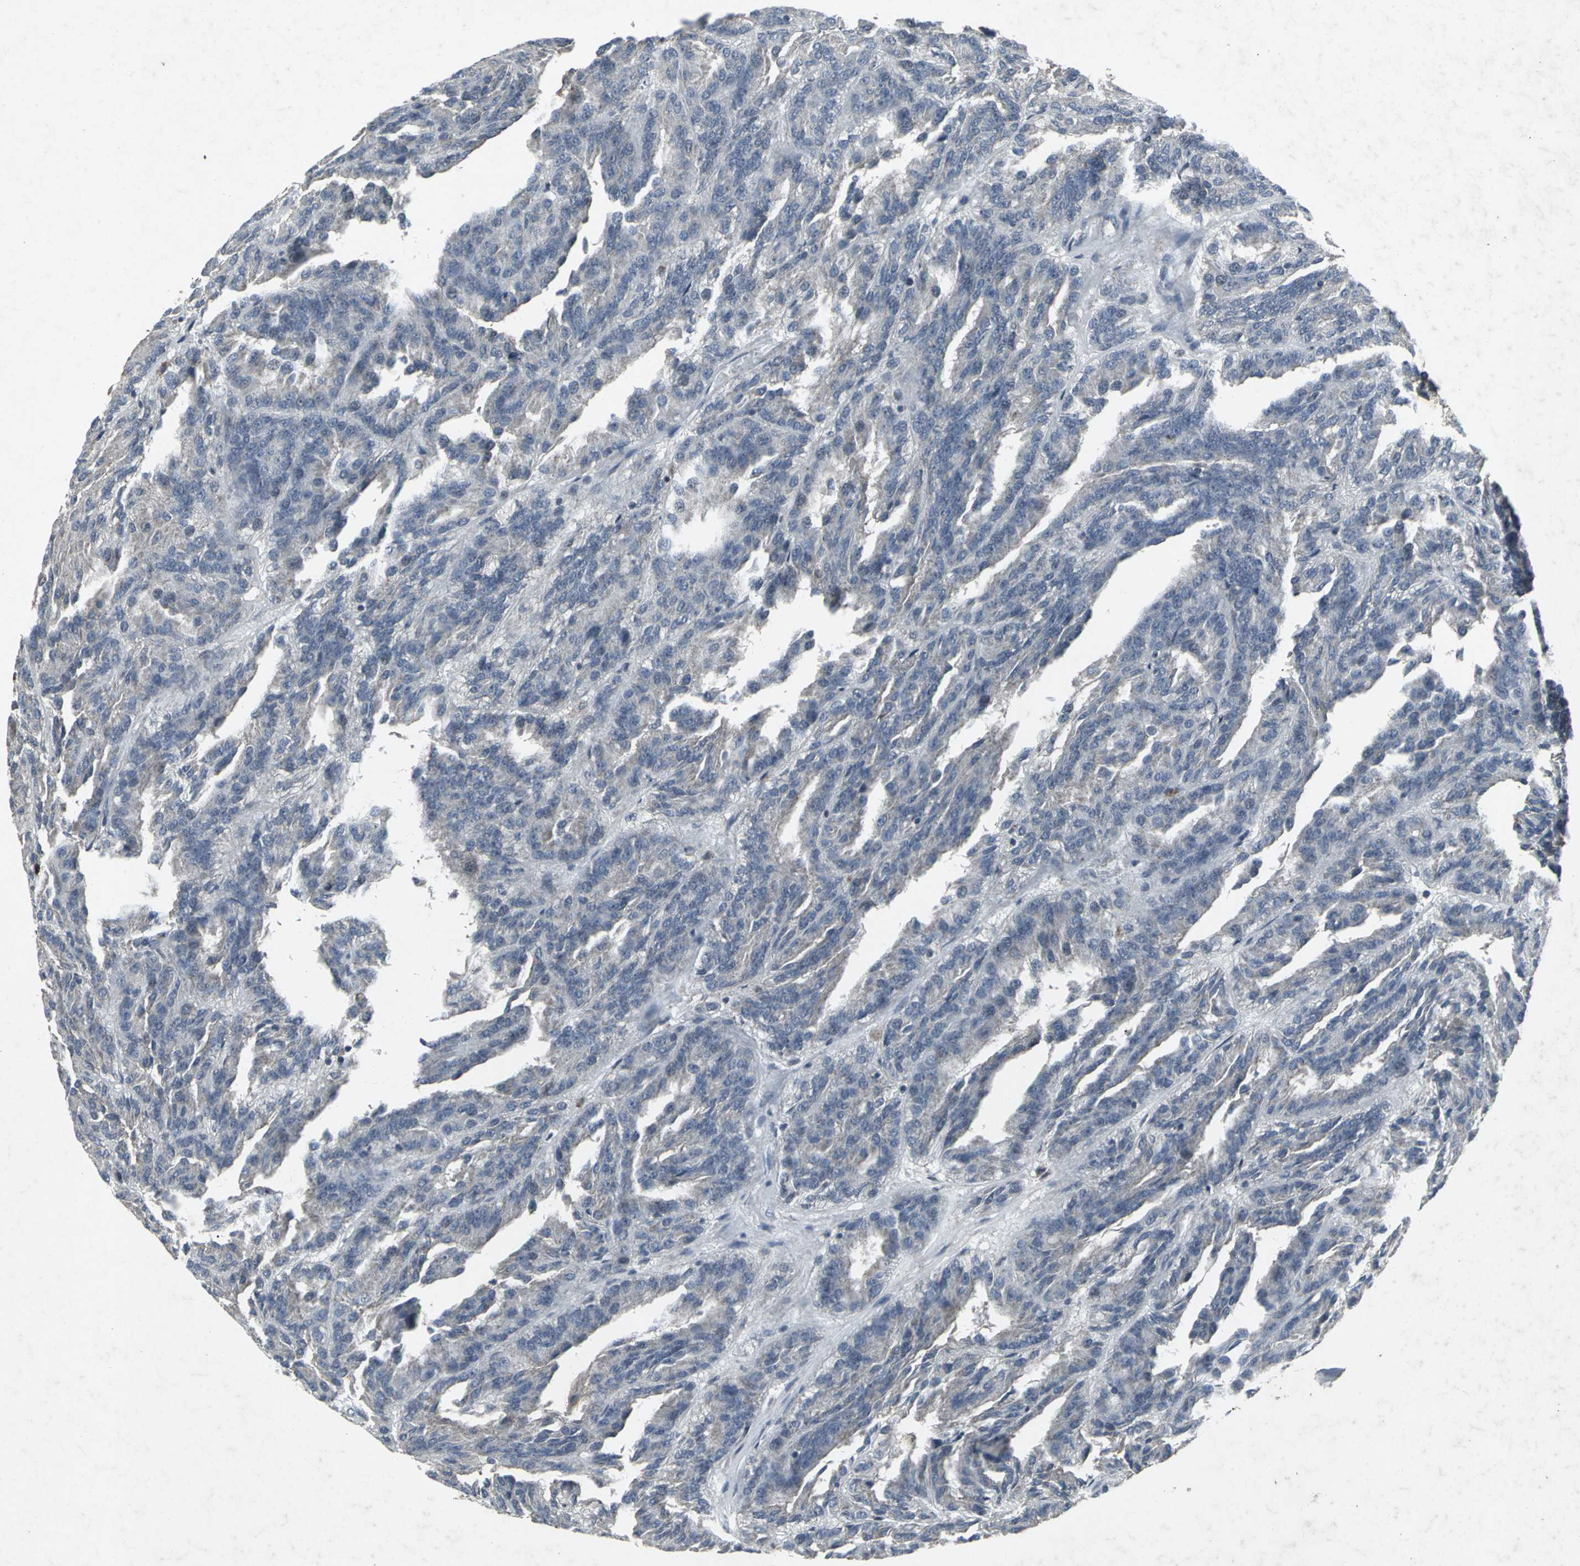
{"staining": {"intensity": "negative", "quantity": "none", "location": "none"}, "tissue": "renal cancer", "cell_type": "Tumor cells", "image_type": "cancer", "snomed": [{"axis": "morphology", "description": "Adenocarcinoma, NOS"}, {"axis": "topography", "description": "Kidney"}], "caption": "A micrograph of human renal adenocarcinoma is negative for staining in tumor cells.", "gene": "BMP4", "patient": {"sex": "male", "age": 46}}